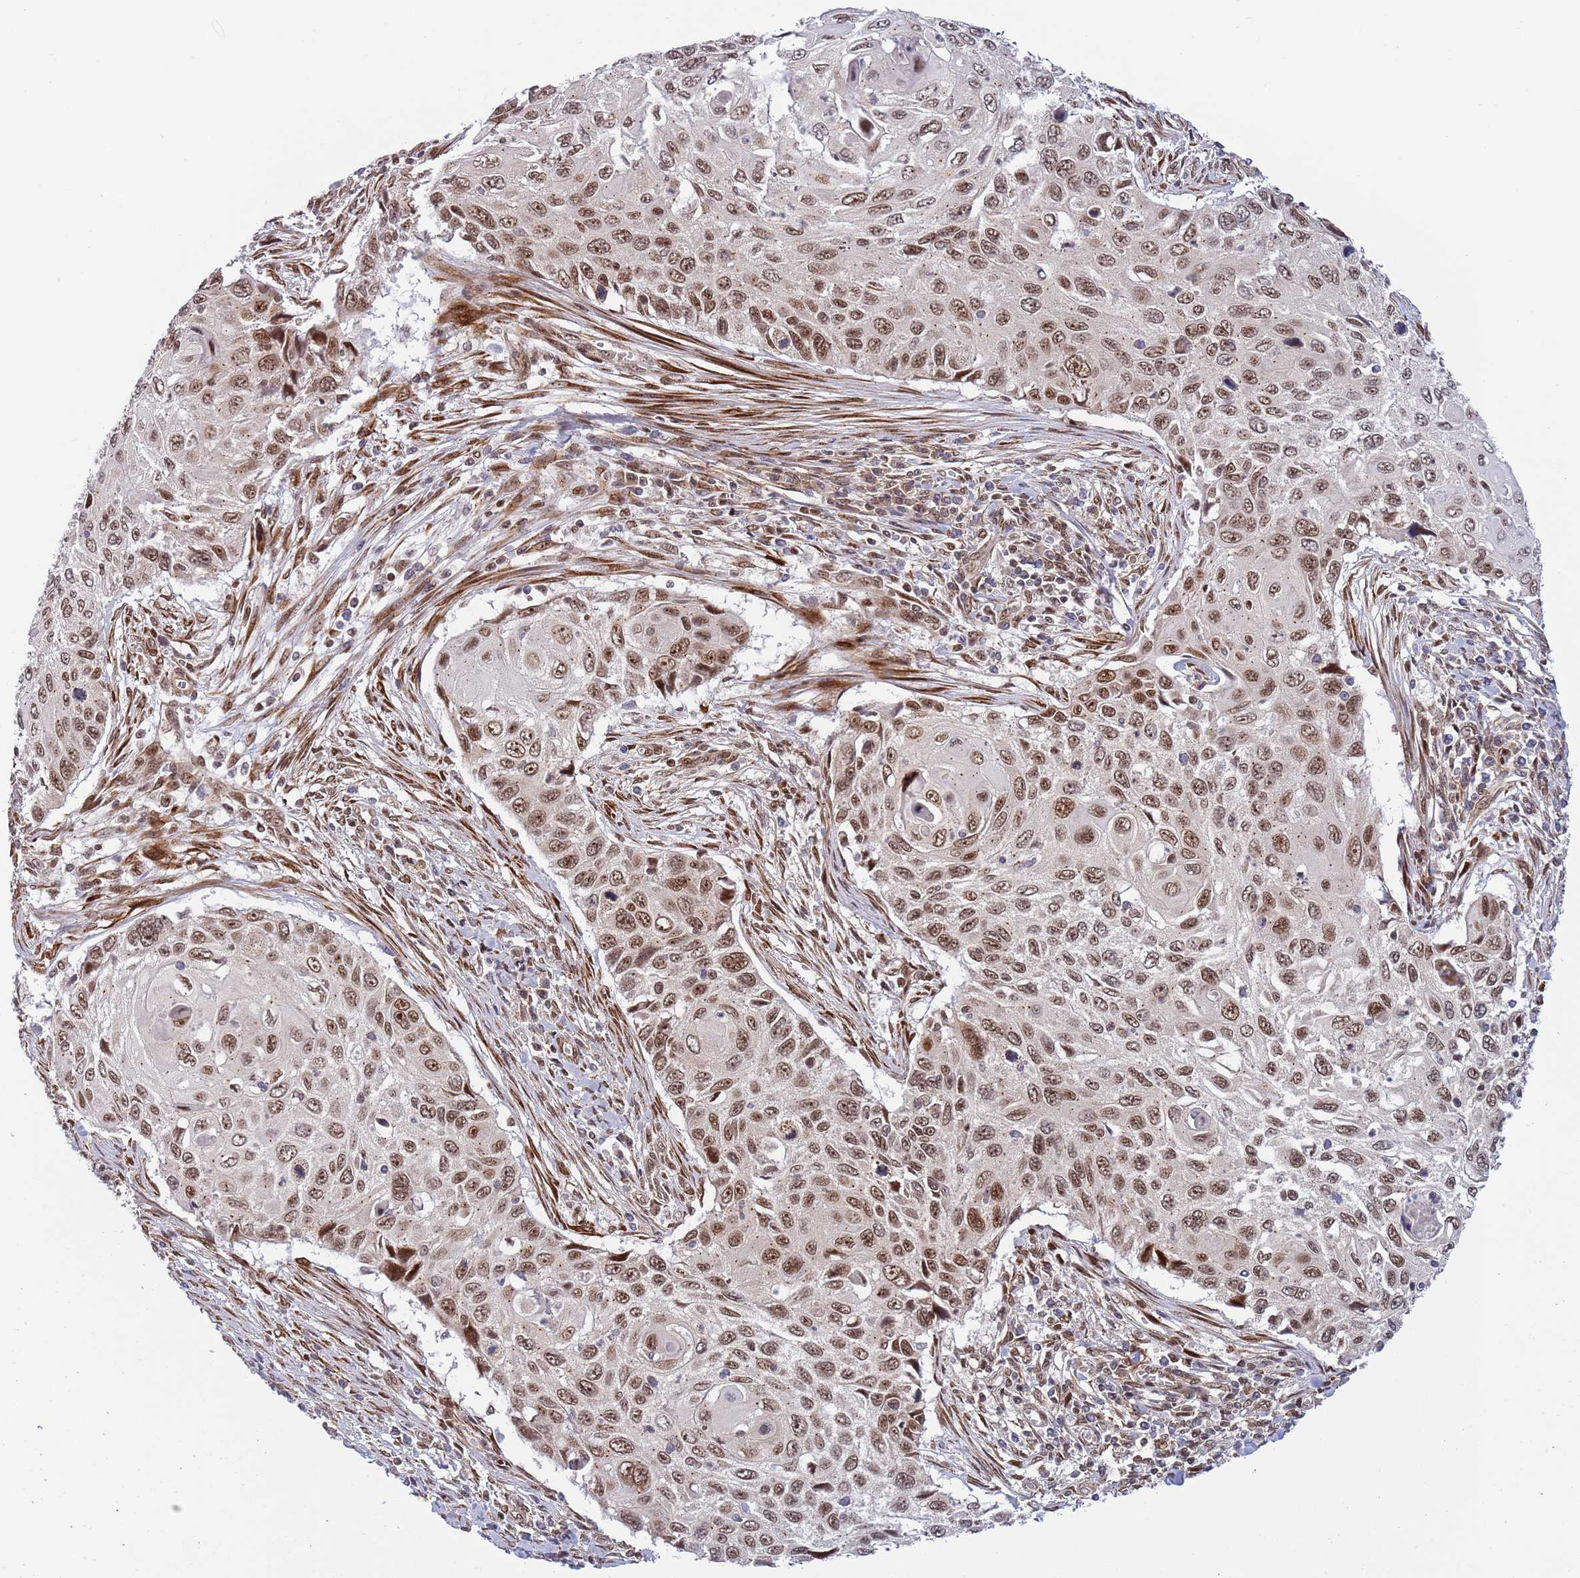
{"staining": {"intensity": "moderate", "quantity": ">75%", "location": "nuclear"}, "tissue": "cervical cancer", "cell_type": "Tumor cells", "image_type": "cancer", "snomed": [{"axis": "morphology", "description": "Squamous cell carcinoma, NOS"}, {"axis": "topography", "description": "Cervix"}], "caption": "Immunohistochemical staining of cervical cancer (squamous cell carcinoma) shows moderate nuclear protein staining in approximately >75% of tumor cells. (DAB (3,3'-diaminobenzidine) IHC with brightfield microscopy, high magnification).", "gene": "TBX10", "patient": {"sex": "female", "age": 70}}